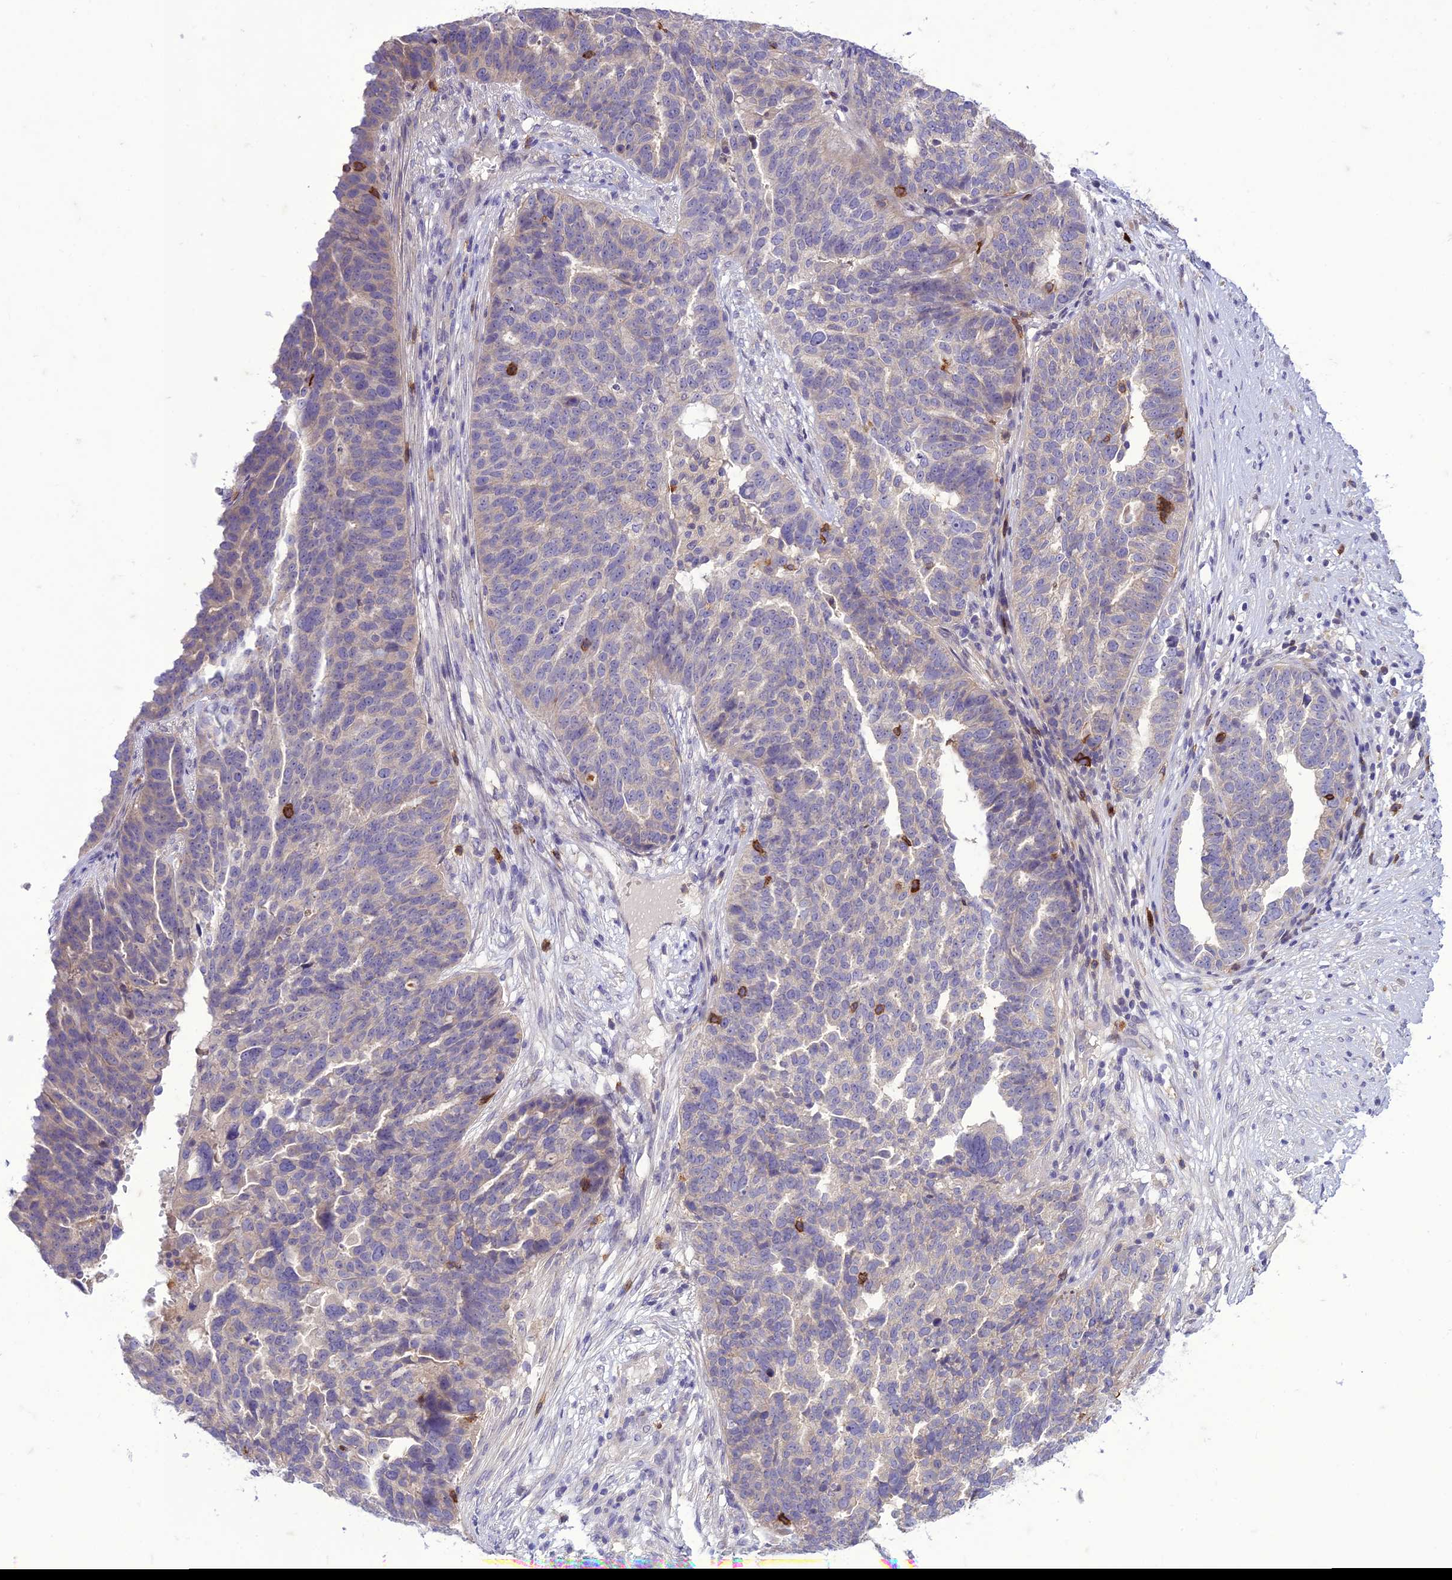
{"staining": {"intensity": "negative", "quantity": "none", "location": "none"}, "tissue": "ovarian cancer", "cell_type": "Tumor cells", "image_type": "cancer", "snomed": [{"axis": "morphology", "description": "Cystadenocarcinoma, serous, NOS"}, {"axis": "topography", "description": "Ovary"}], "caption": "Protein analysis of serous cystadenocarcinoma (ovarian) displays no significant positivity in tumor cells.", "gene": "ITGAE", "patient": {"sex": "female", "age": 59}}